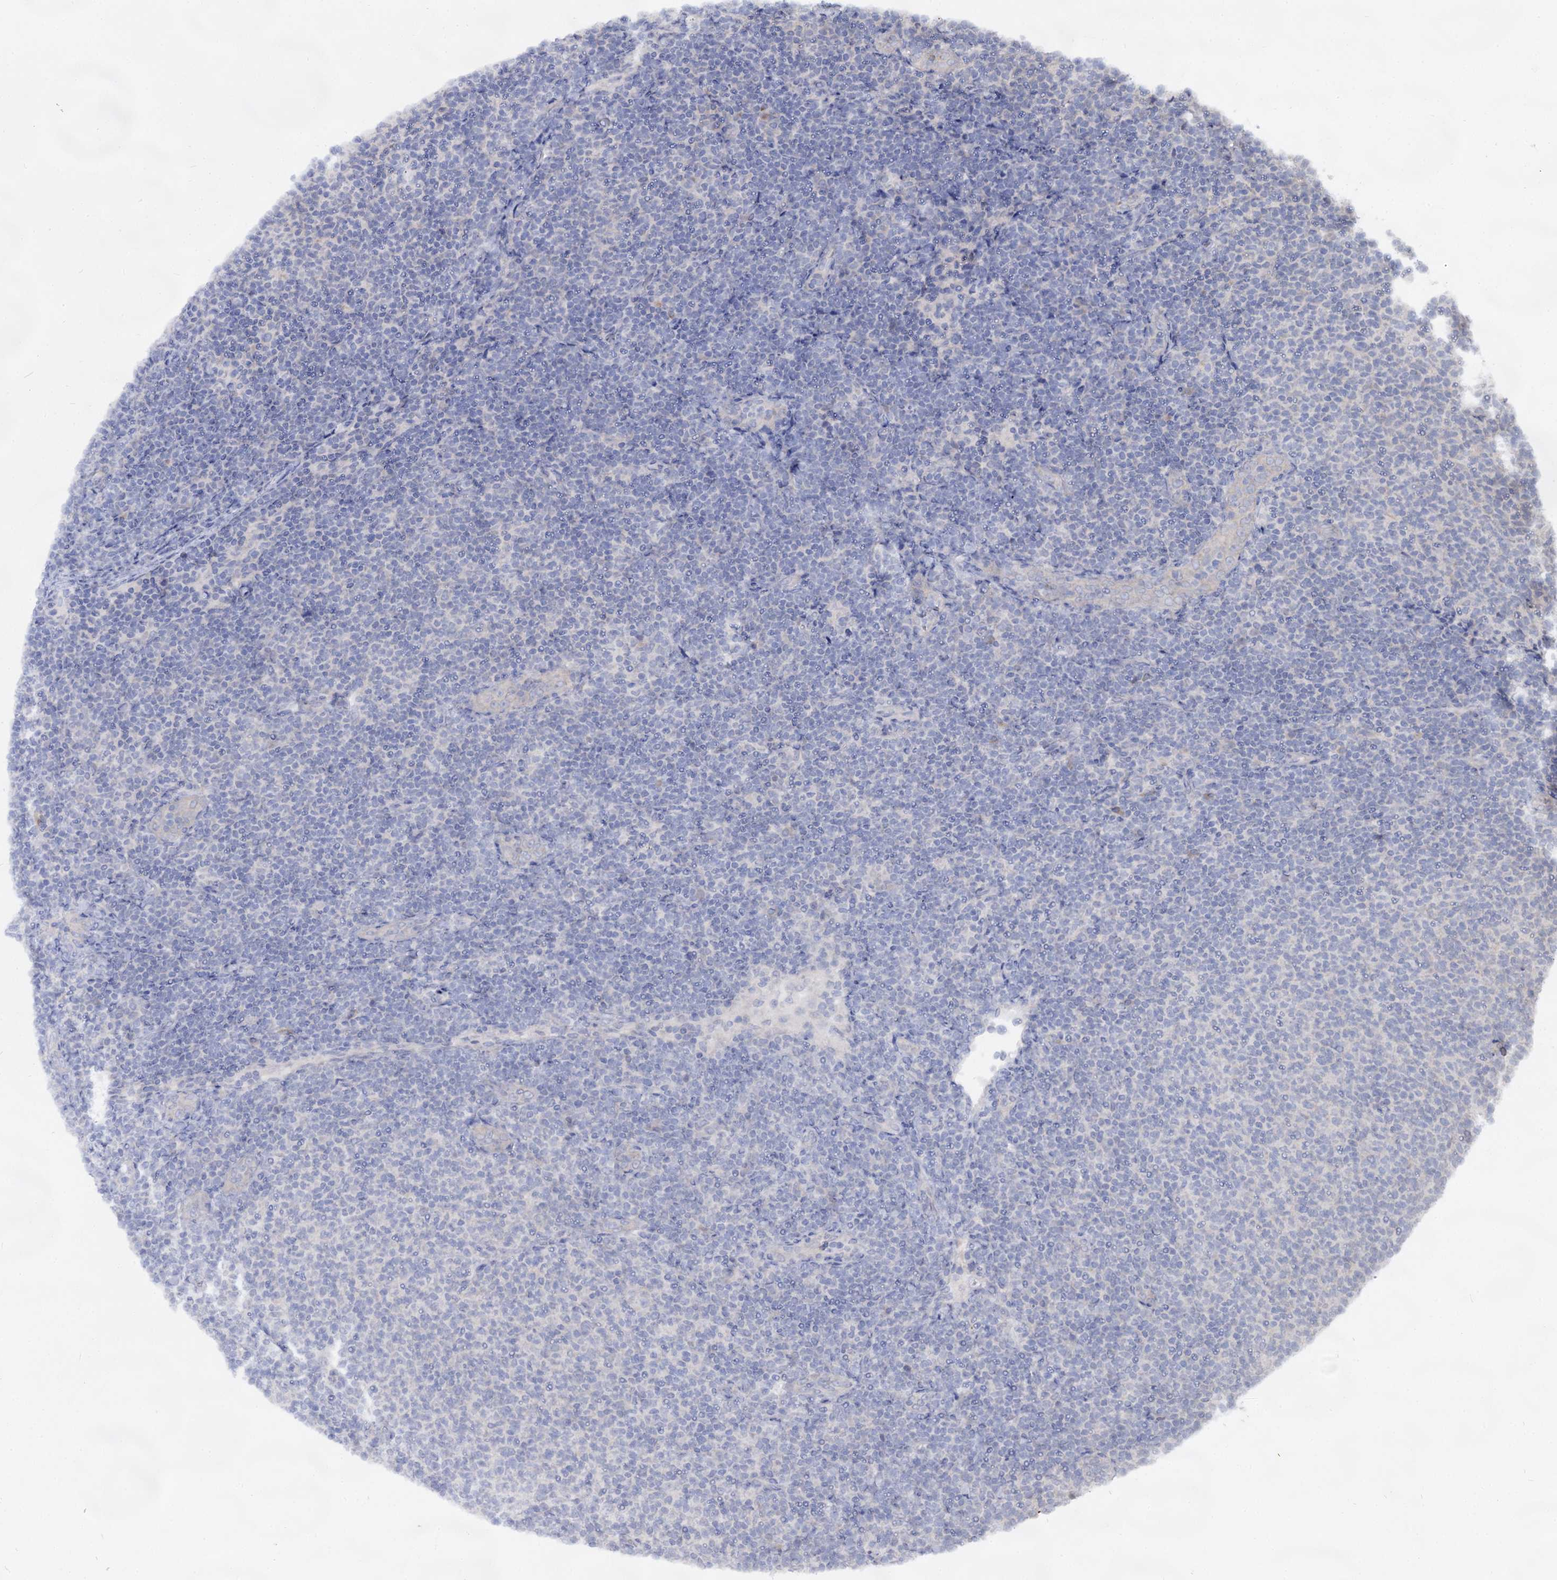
{"staining": {"intensity": "negative", "quantity": "none", "location": "none"}, "tissue": "lymphoma", "cell_type": "Tumor cells", "image_type": "cancer", "snomed": [{"axis": "morphology", "description": "Malignant lymphoma, non-Hodgkin's type, Low grade"}, {"axis": "topography", "description": "Lymph node"}], "caption": "Immunohistochemistry image of neoplastic tissue: malignant lymphoma, non-Hodgkin's type (low-grade) stained with DAB displays no significant protein staining in tumor cells.", "gene": "ARFIP2", "patient": {"sex": "male", "age": 66}}